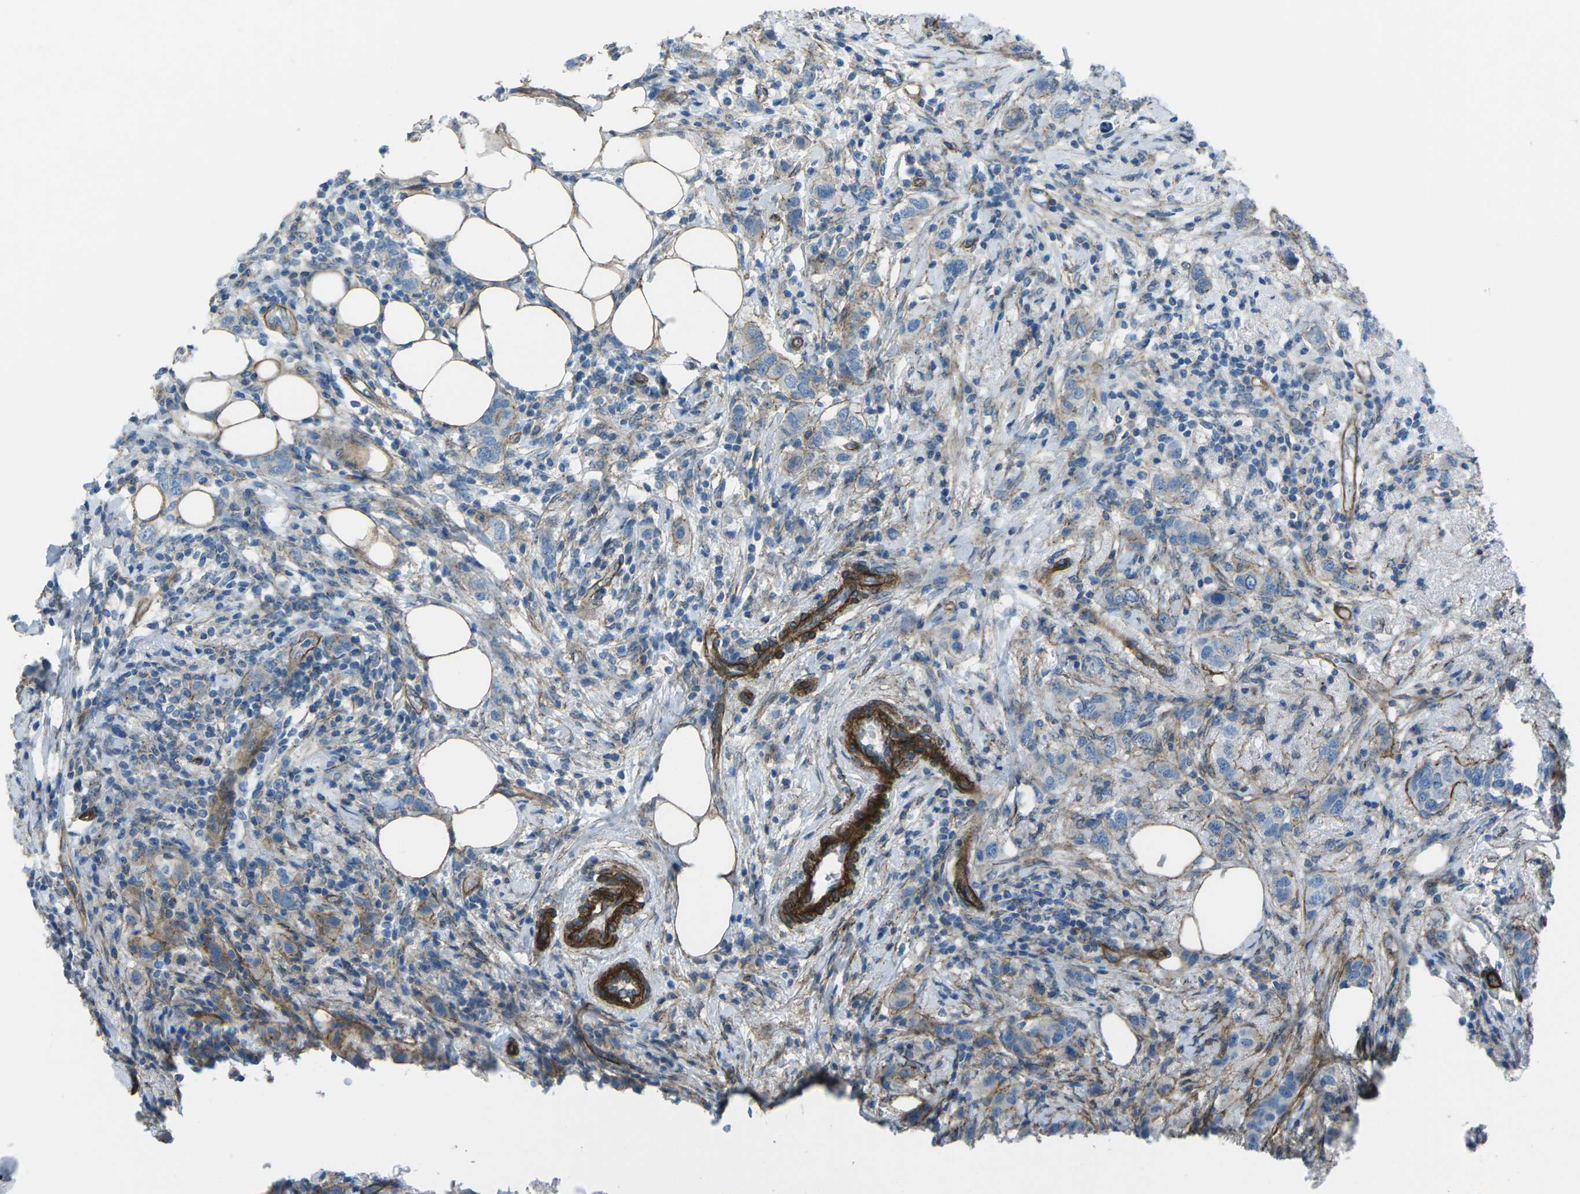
{"staining": {"intensity": "negative", "quantity": "none", "location": "none"}, "tissue": "breast cancer", "cell_type": "Tumor cells", "image_type": "cancer", "snomed": [{"axis": "morphology", "description": "Duct carcinoma"}, {"axis": "topography", "description": "Breast"}], "caption": "Immunohistochemical staining of intraductal carcinoma (breast) exhibits no significant positivity in tumor cells.", "gene": "UTRN", "patient": {"sex": "female", "age": 50}}